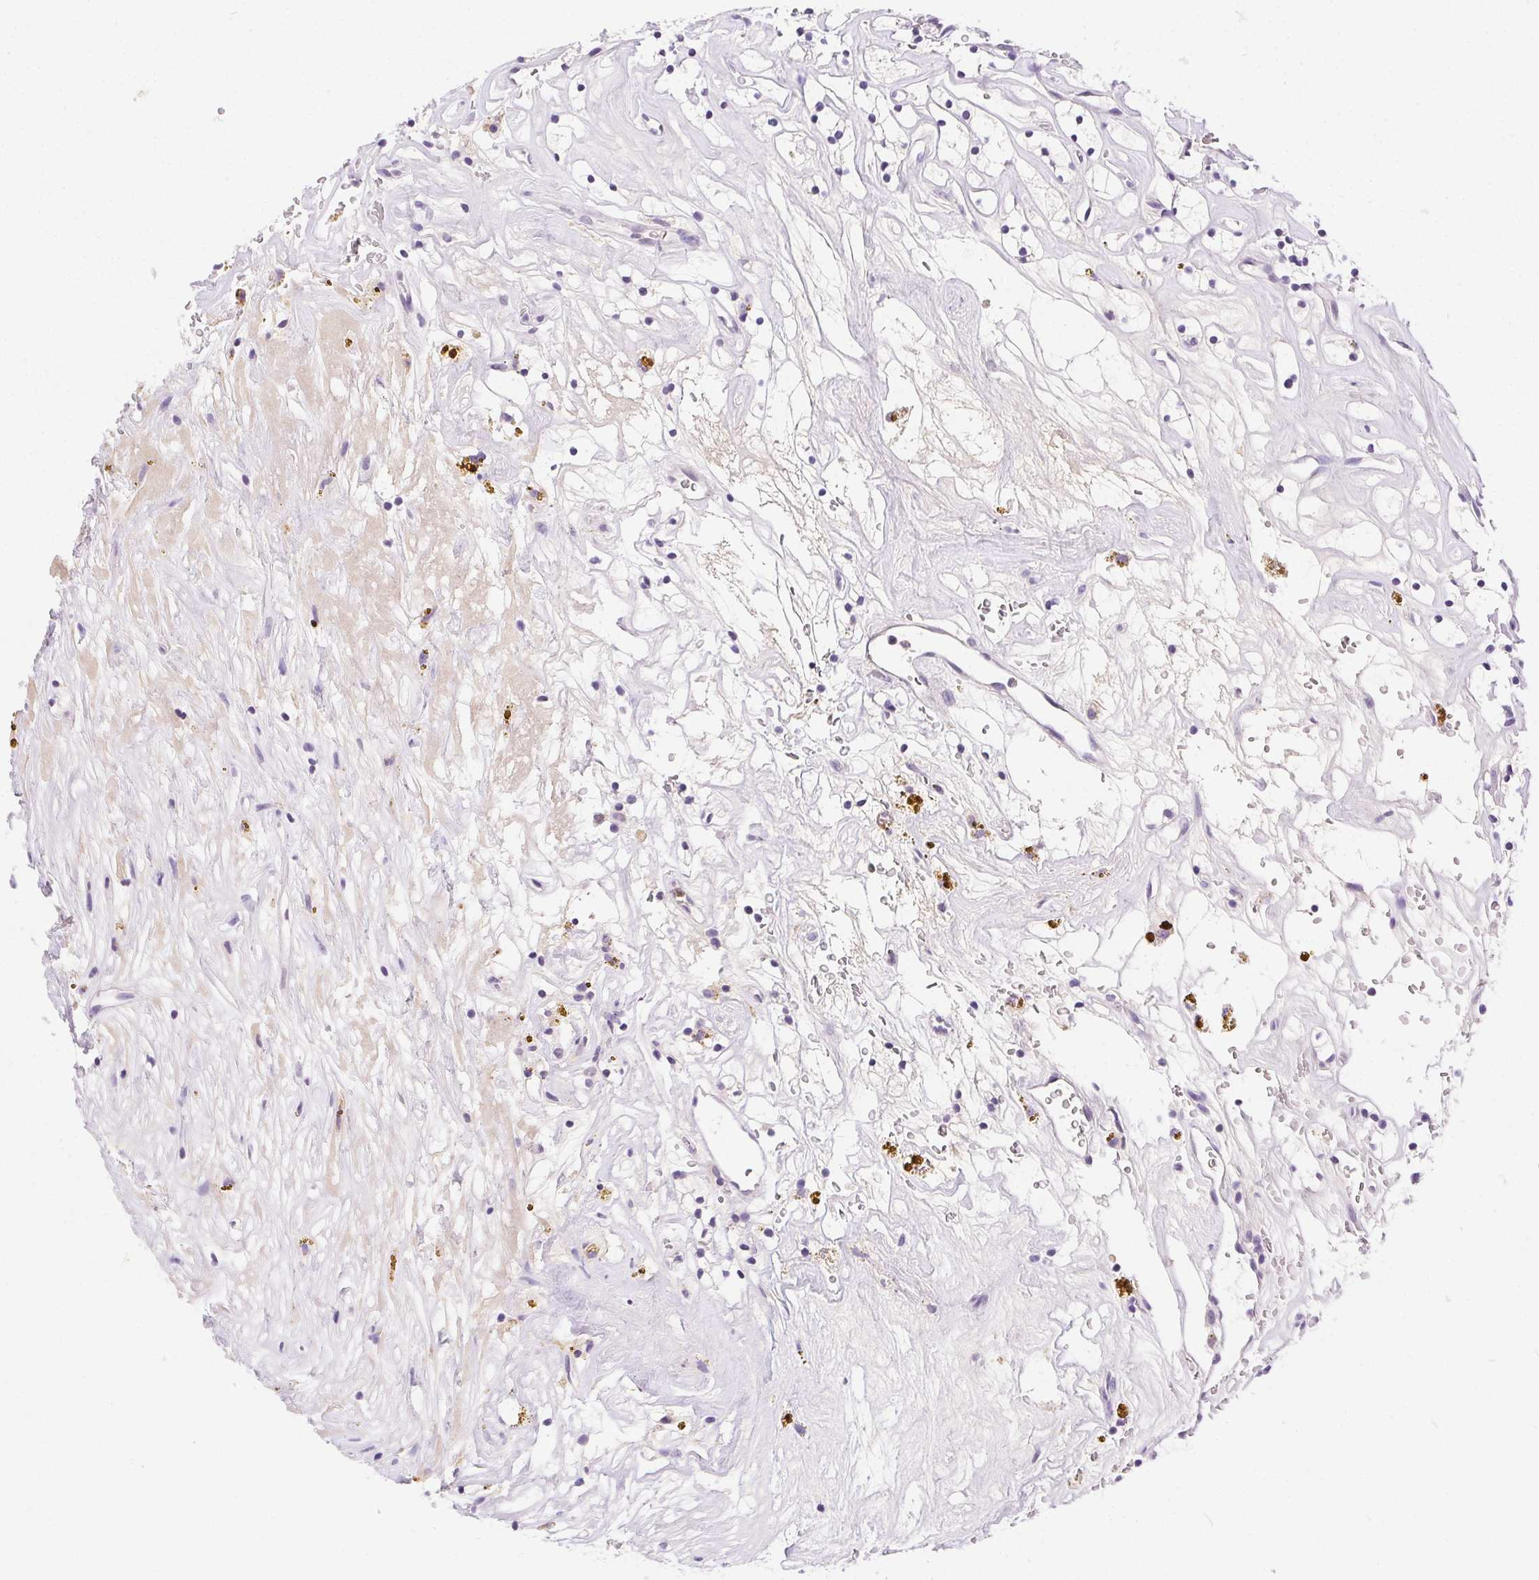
{"staining": {"intensity": "negative", "quantity": "none", "location": "none"}, "tissue": "renal cancer", "cell_type": "Tumor cells", "image_type": "cancer", "snomed": [{"axis": "morphology", "description": "Adenocarcinoma, NOS"}, {"axis": "topography", "description": "Kidney"}], "caption": "Immunohistochemical staining of human adenocarcinoma (renal) reveals no significant expression in tumor cells.", "gene": "SSTR4", "patient": {"sex": "female", "age": 64}}